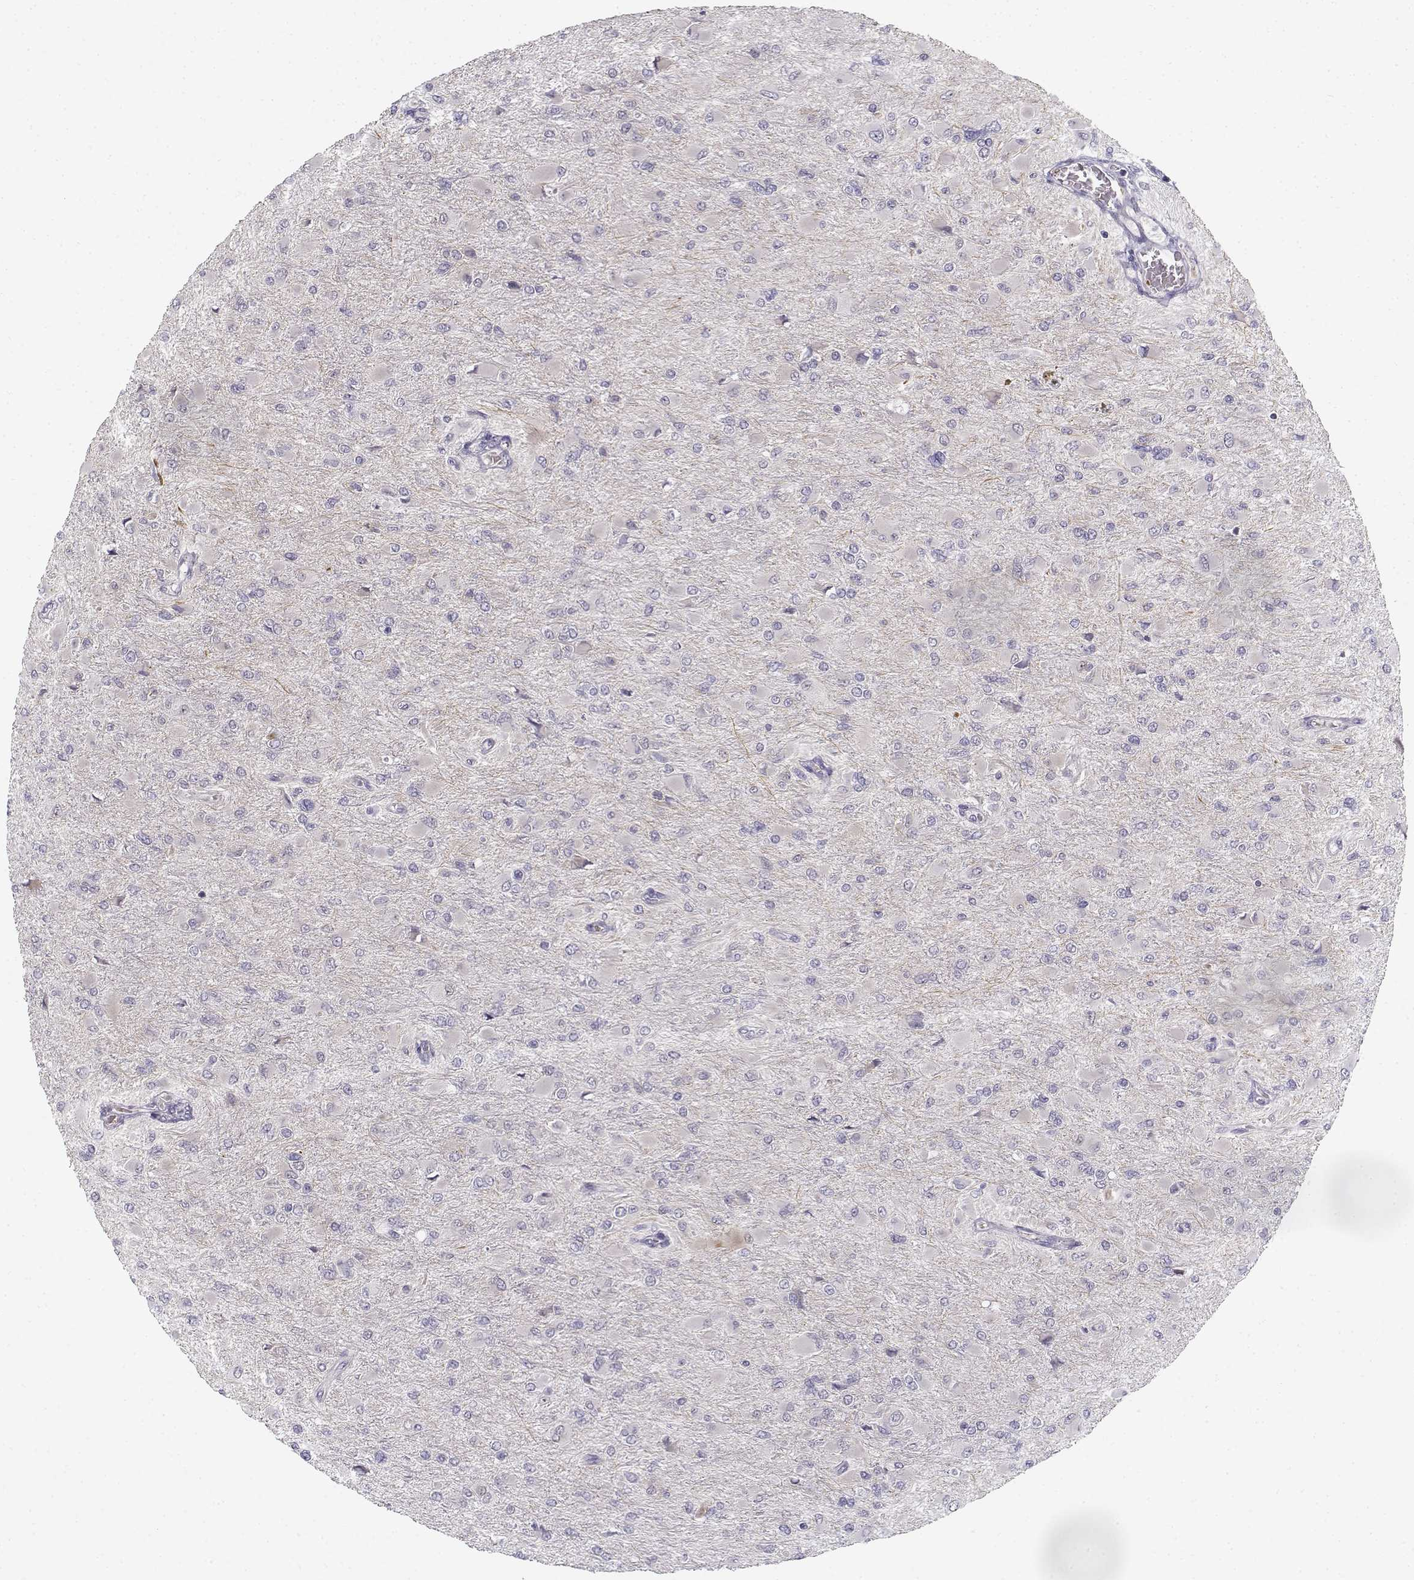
{"staining": {"intensity": "negative", "quantity": "none", "location": "none"}, "tissue": "glioma", "cell_type": "Tumor cells", "image_type": "cancer", "snomed": [{"axis": "morphology", "description": "Glioma, malignant, High grade"}, {"axis": "topography", "description": "Cerebral cortex"}], "caption": "Tumor cells show no significant positivity in glioma. (DAB immunohistochemistry with hematoxylin counter stain).", "gene": "DDX25", "patient": {"sex": "female", "age": 36}}